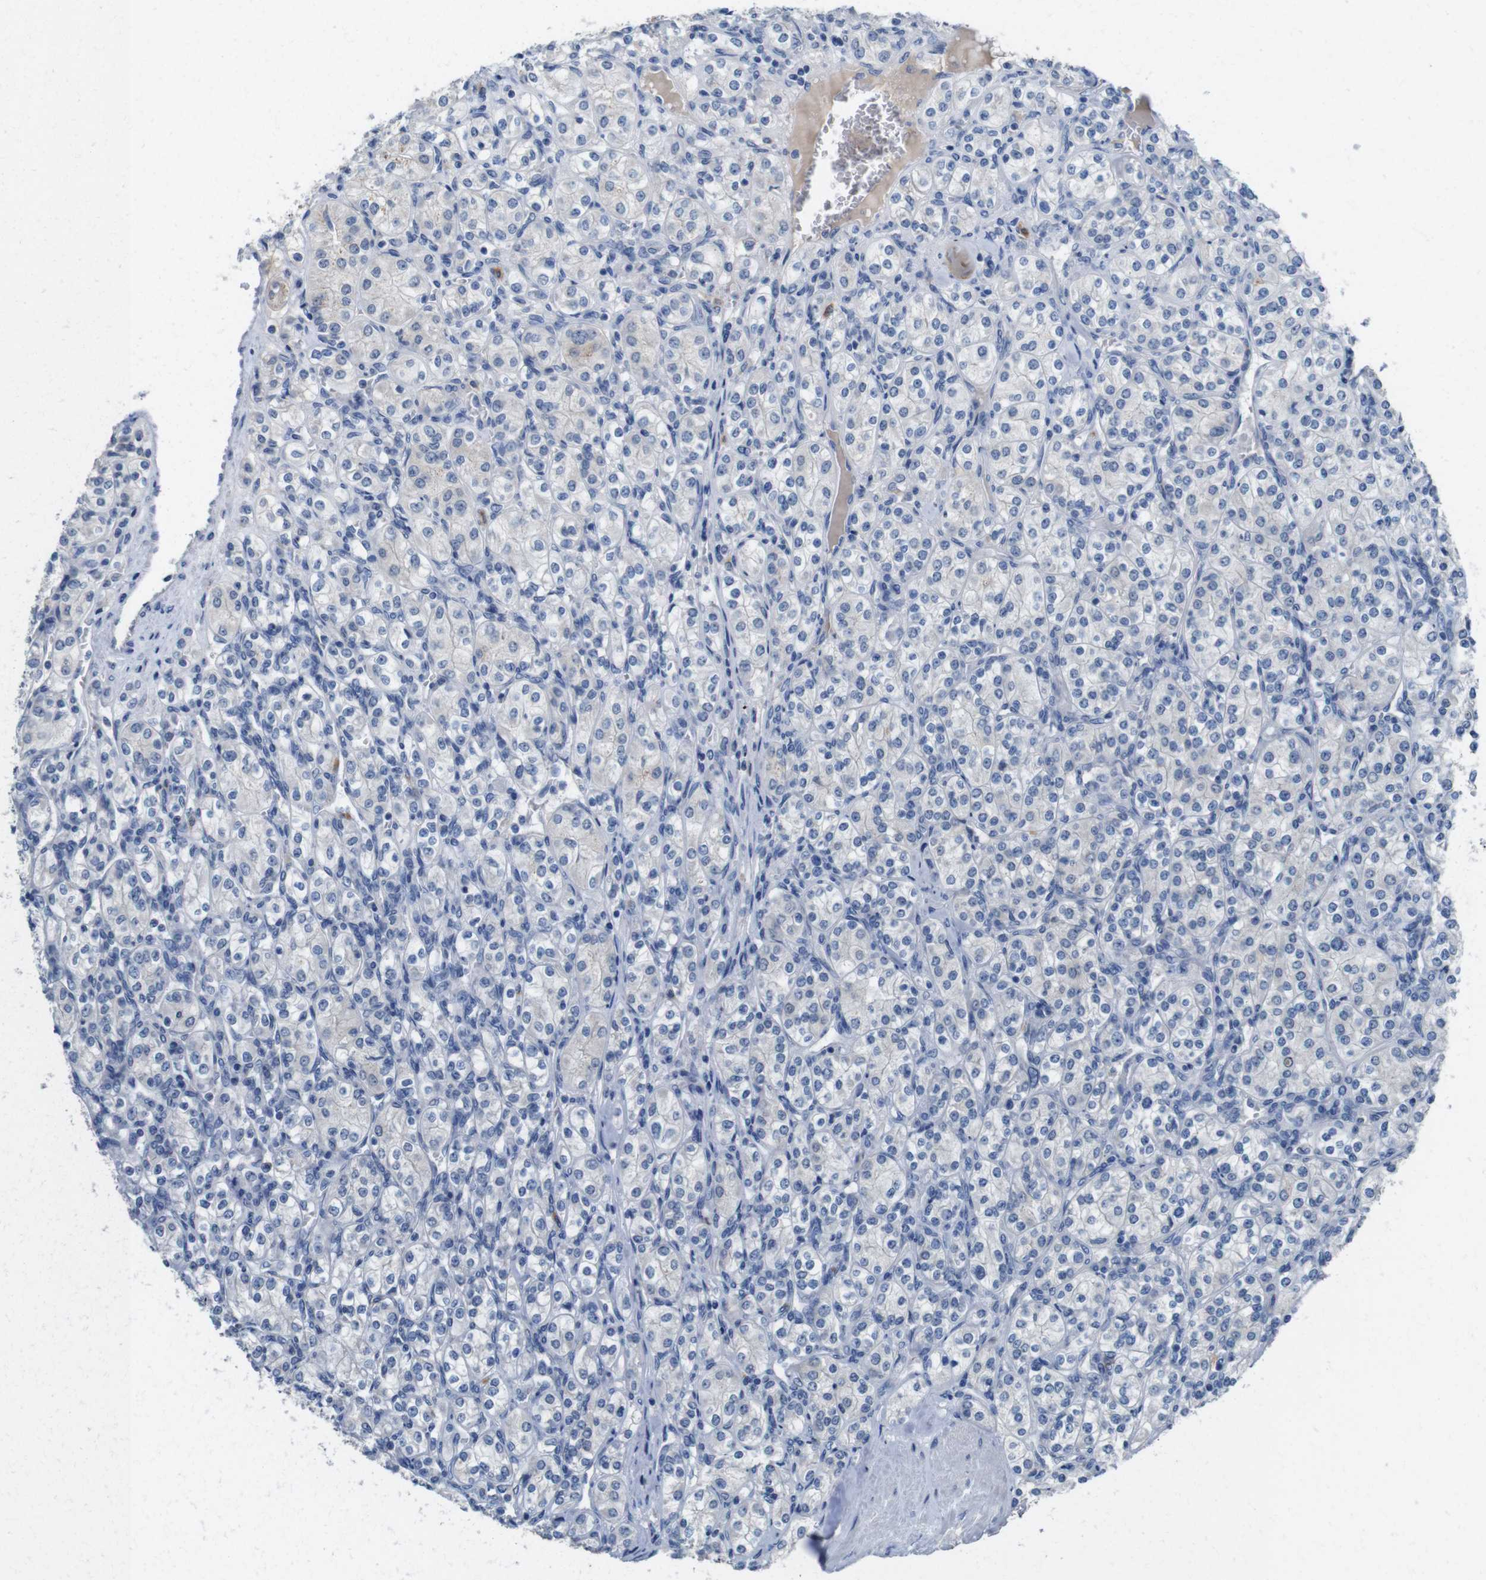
{"staining": {"intensity": "negative", "quantity": "none", "location": "none"}, "tissue": "renal cancer", "cell_type": "Tumor cells", "image_type": "cancer", "snomed": [{"axis": "morphology", "description": "Adenocarcinoma, NOS"}, {"axis": "topography", "description": "Kidney"}], "caption": "IHC image of renal adenocarcinoma stained for a protein (brown), which exhibits no staining in tumor cells.", "gene": "SLC2A8", "patient": {"sex": "male", "age": 77}}